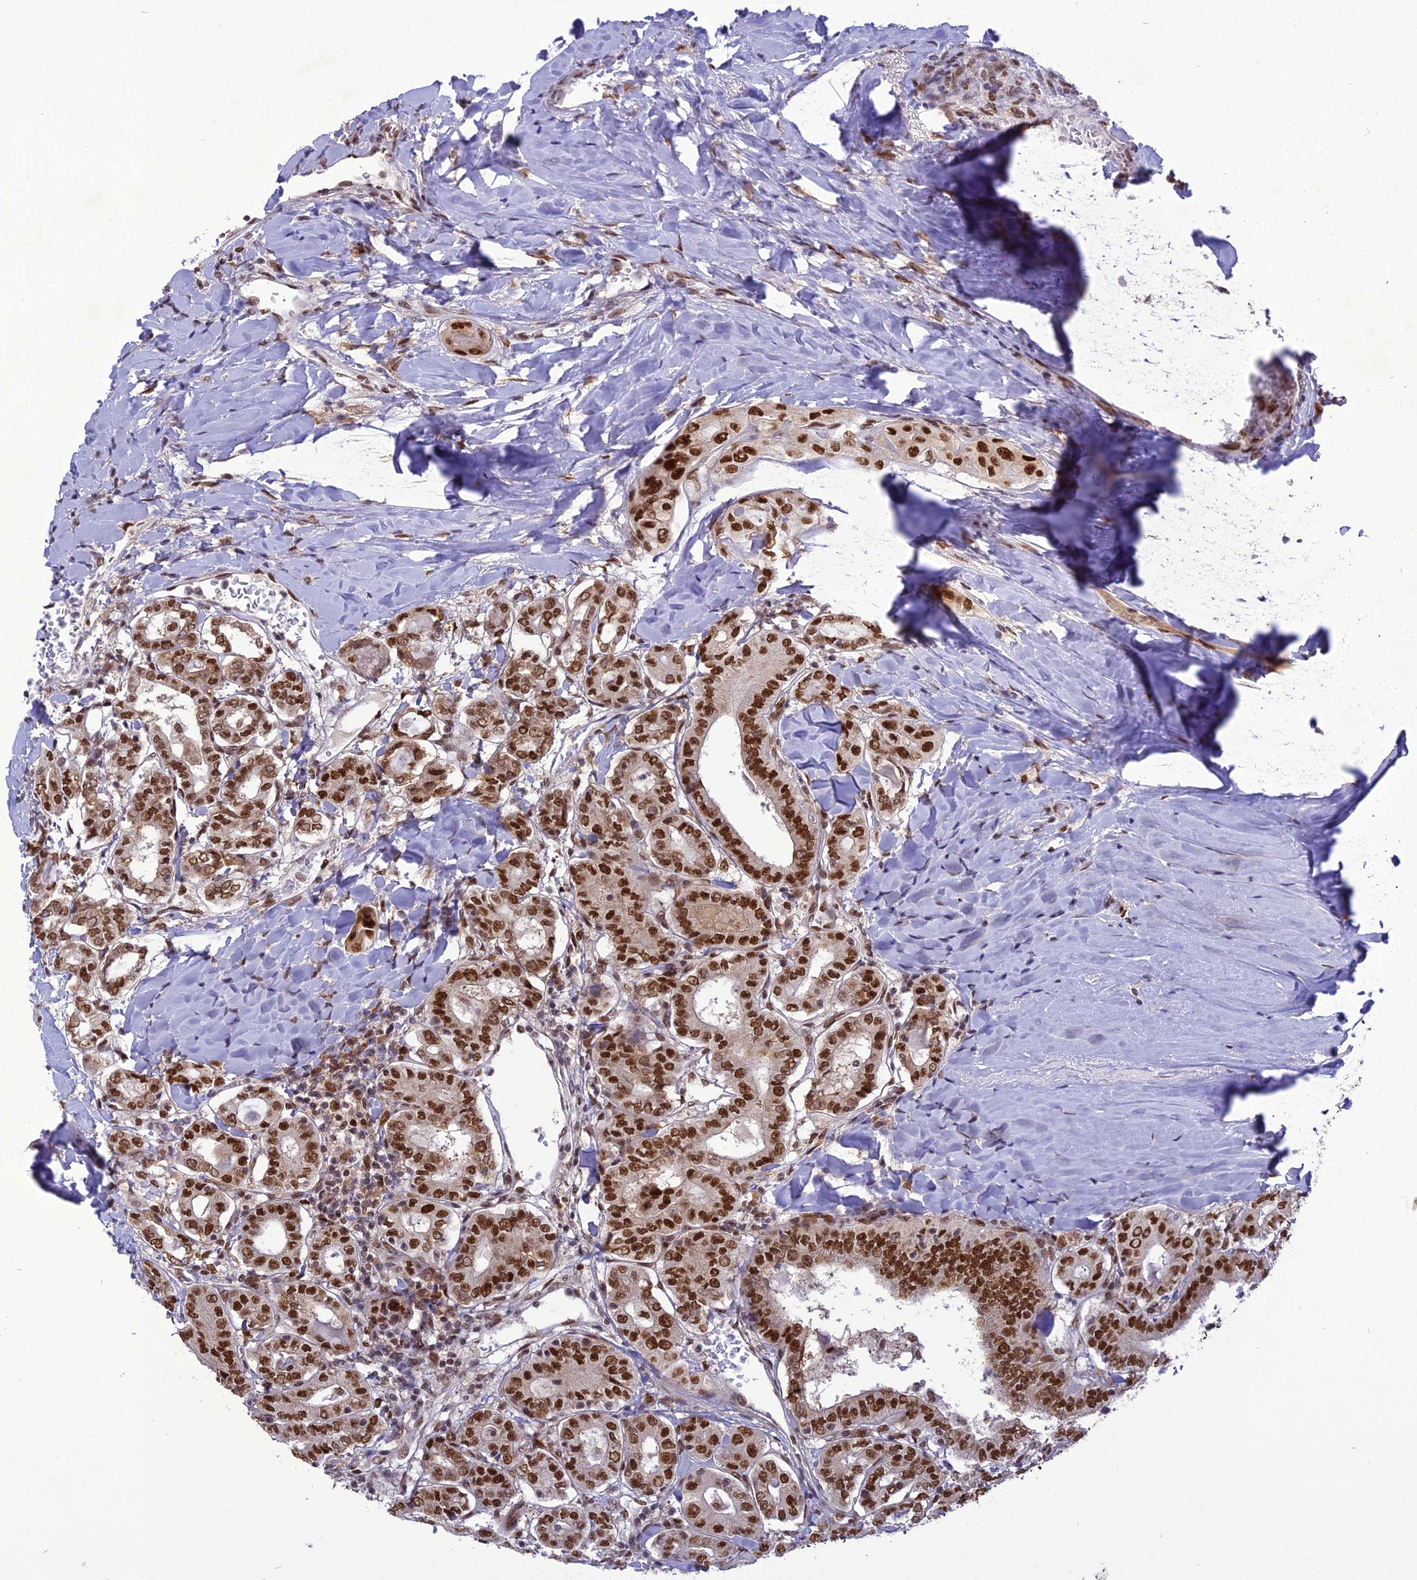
{"staining": {"intensity": "strong", "quantity": ">75%", "location": "cytoplasmic/membranous,nuclear"}, "tissue": "thyroid cancer", "cell_type": "Tumor cells", "image_type": "cancer", "snomed": [{"axis": "morphology", "description": "Papillary adenocarcinoma, NOS"}, {"axis": "topography", "description": "Thyroid gland"}], "caption": "Immunohistochemistry (IHC) staining of thyroid papillary adenocarcinoma, which shows high levels of strong cytoplasmic/membranous and nuclear expression in about >75% of tumor cells indicating strong cytoplasmic/membranous and nuclear protein staining. The staining was performed using DAB (brown) for protein detection and nuclei were counterstained in hematoxylin (blue).", "gene": "DDX1", "patient": {"sex": "female", "age": 72}}